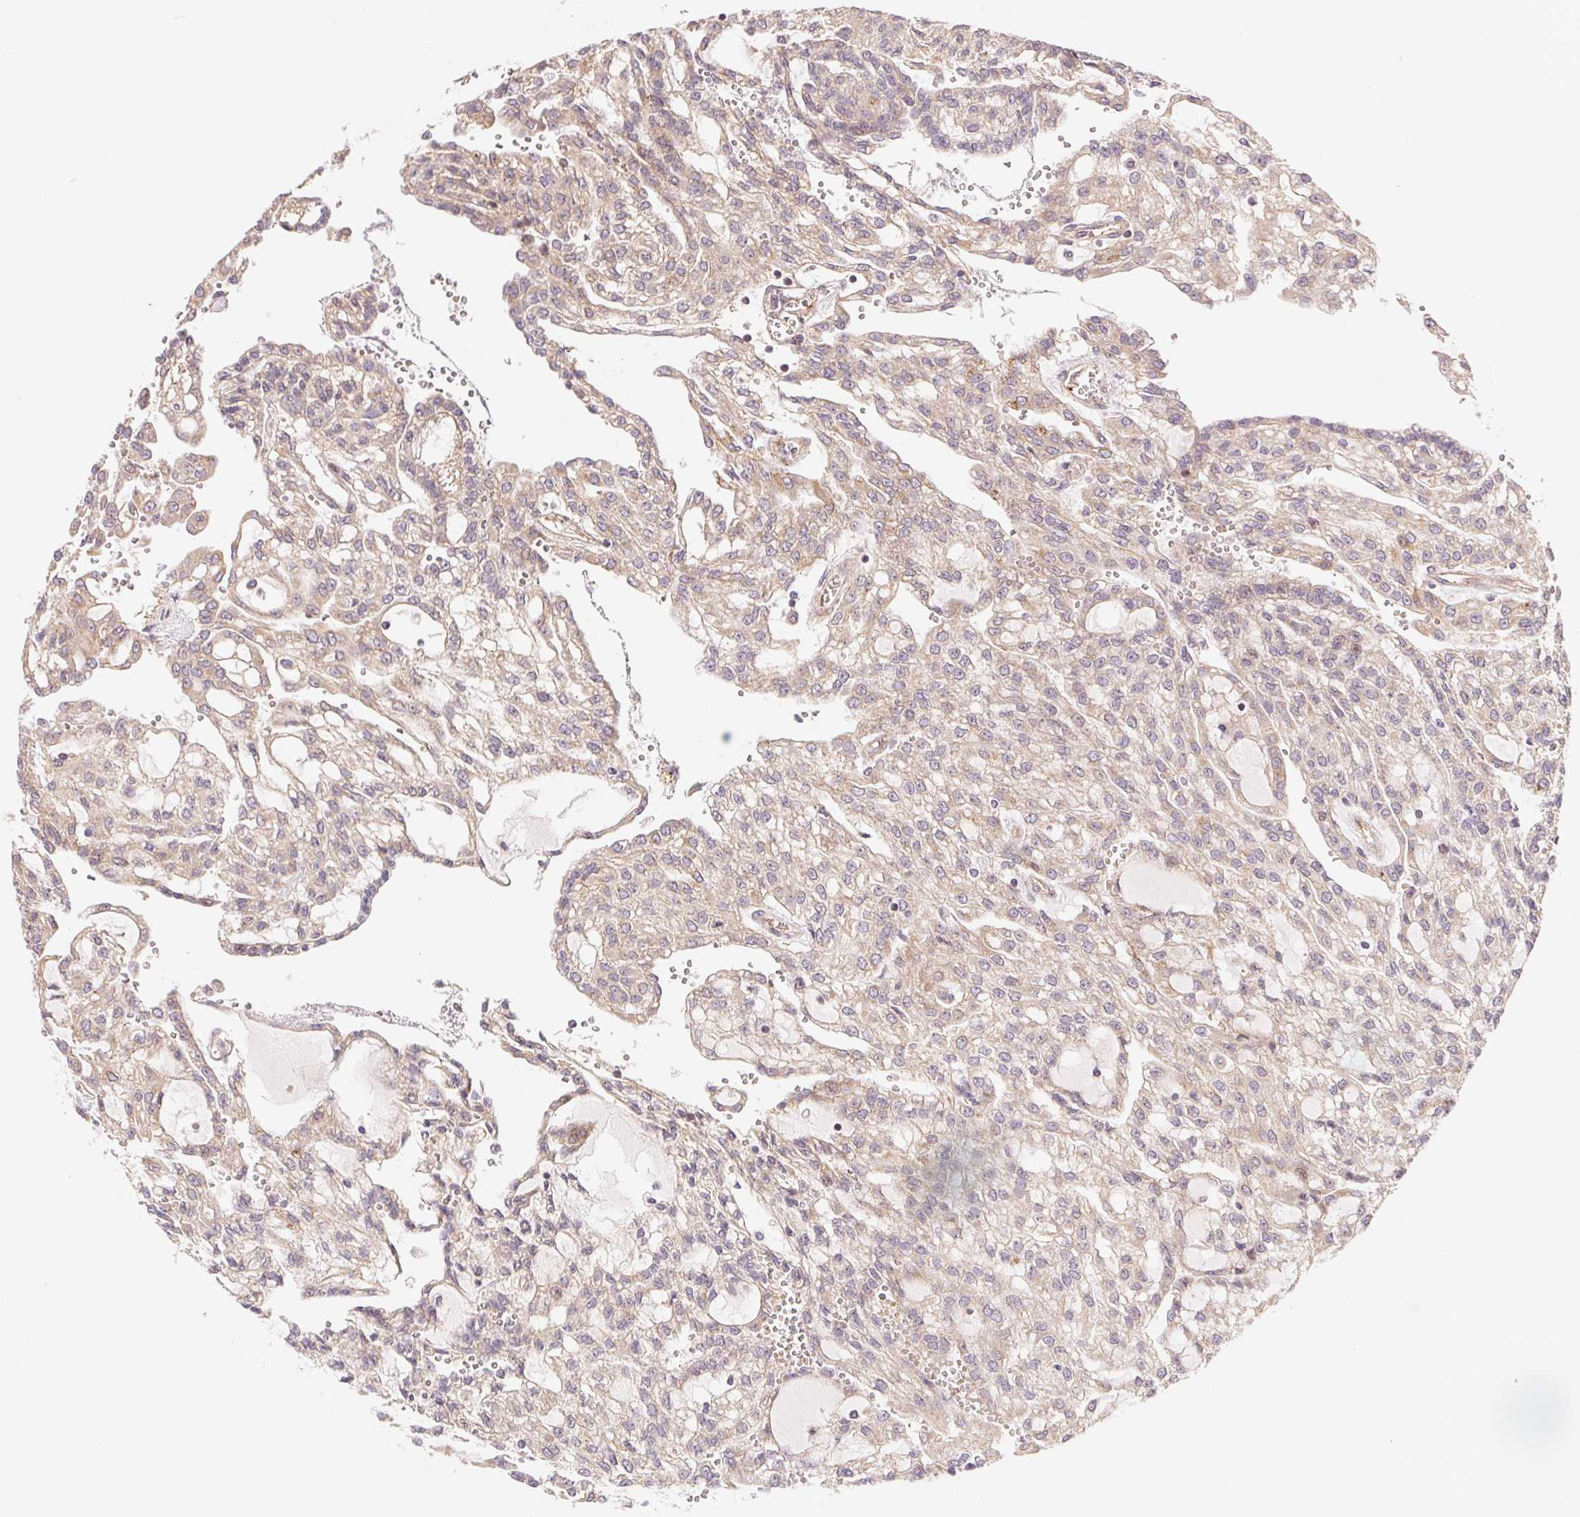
{"staining": {"intensity": "weak", "quantity": "<25%", "location": "cytoplasmic/membranous"}, "tissue": "renal cancer", "cell_type": "Tumor cells", "image_type": "cancer", "snomed": [{"axis": "morphology", "description": "Adenocarcinoma, NOS"}, {"axis": "topography", "description": "Kidney"}], "caption": "The micrograph shows no significant expression in tumor cells of renal cancer.", "gene": "TNIP2", "patient": {"sex": "male", "age": 63}}